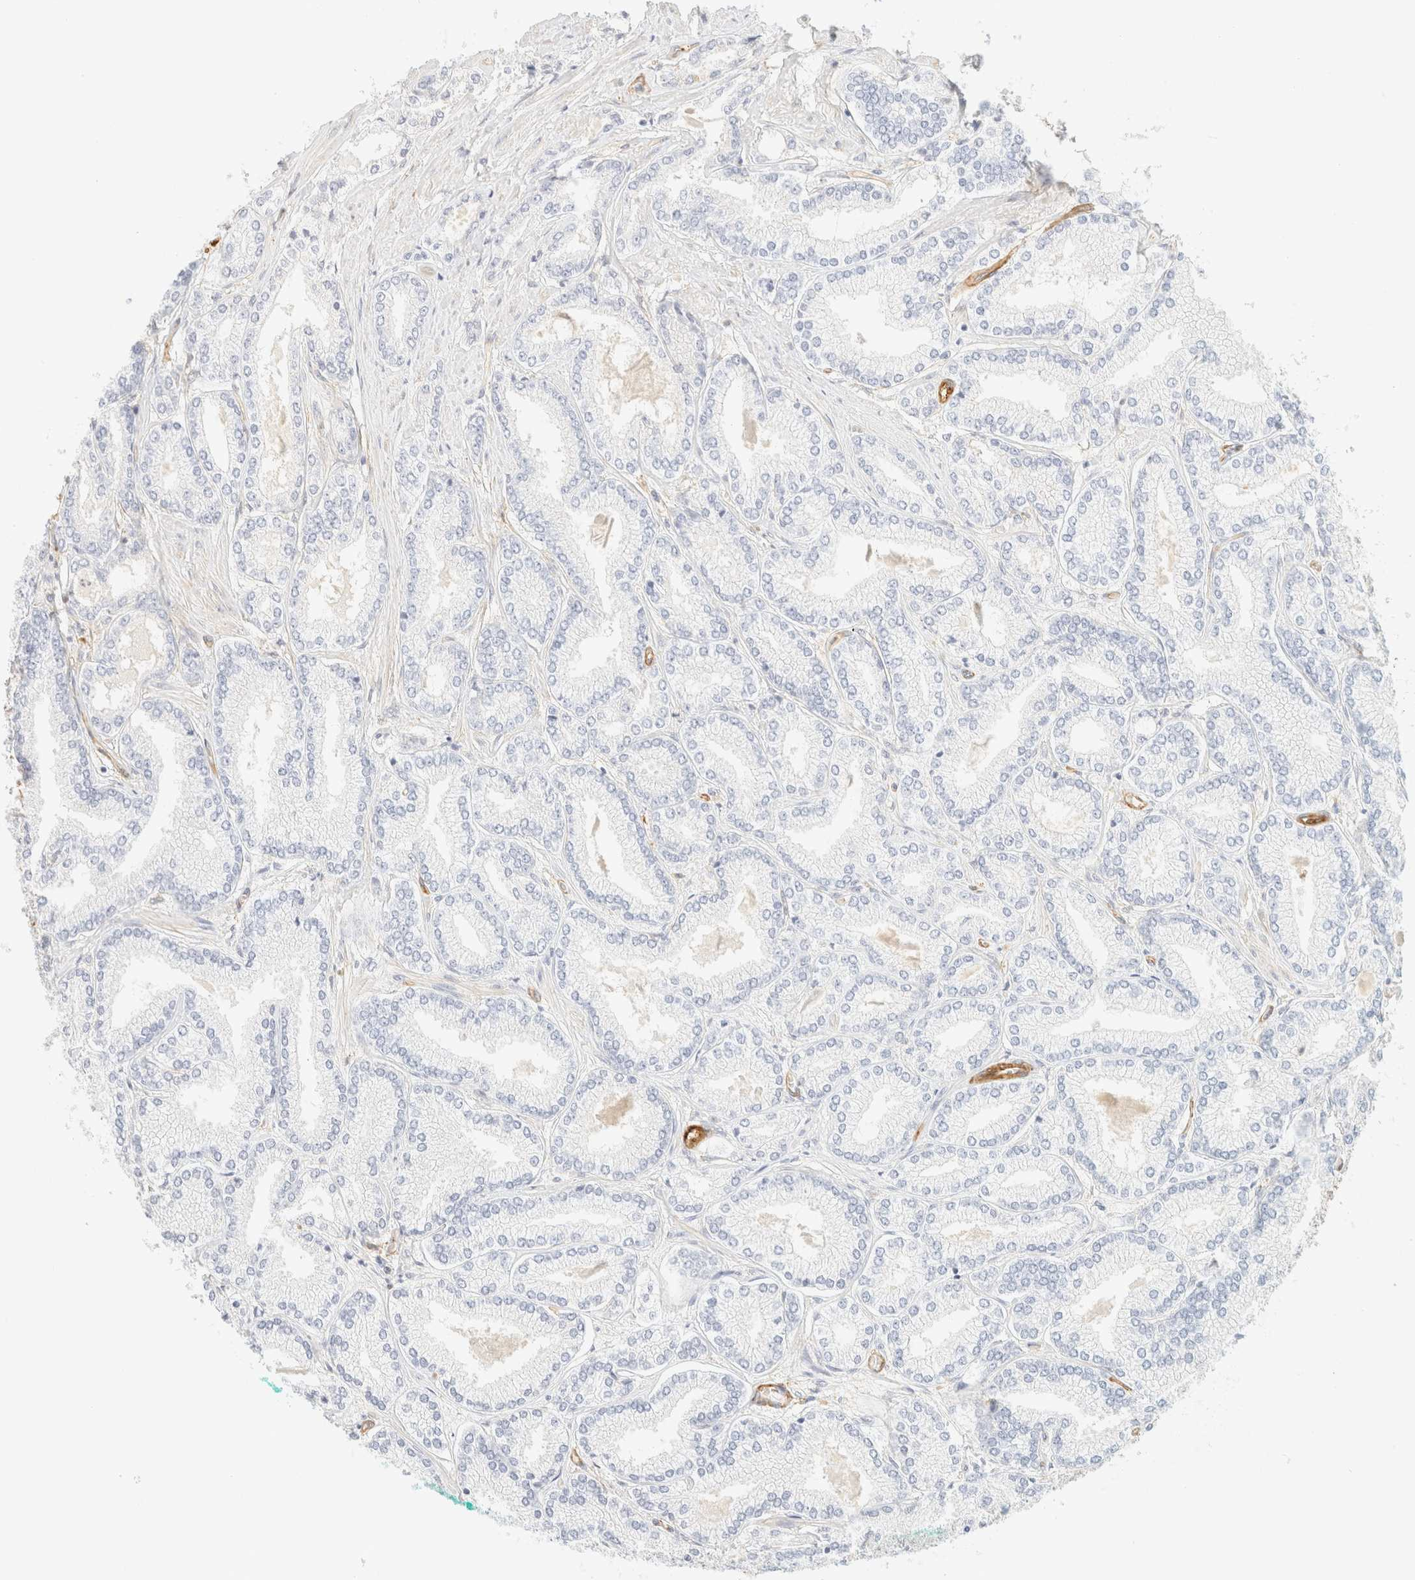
{"staining": {"intensity": "negative", "quantity": "none", "location": "none"}, "tissue": "prostate cancer", "cell_type": "Tumor cells", "image_type": "cancer", "snomed": [{"axis": "morphology", "description": "Adenocarcinoma, Low grade"}, {"axis": "topography", "description": "Prostate"}], "caption": "High magnification brightfield microscopy of prostate cancer (adenocarcinoma (low-grade)) stained with DAB (brown) and counterstained with hematoxylin (blue): tumor cells show no significant positivity.", "gene": "OTOP2", "patient": {"sex": "male", "age": 62}}